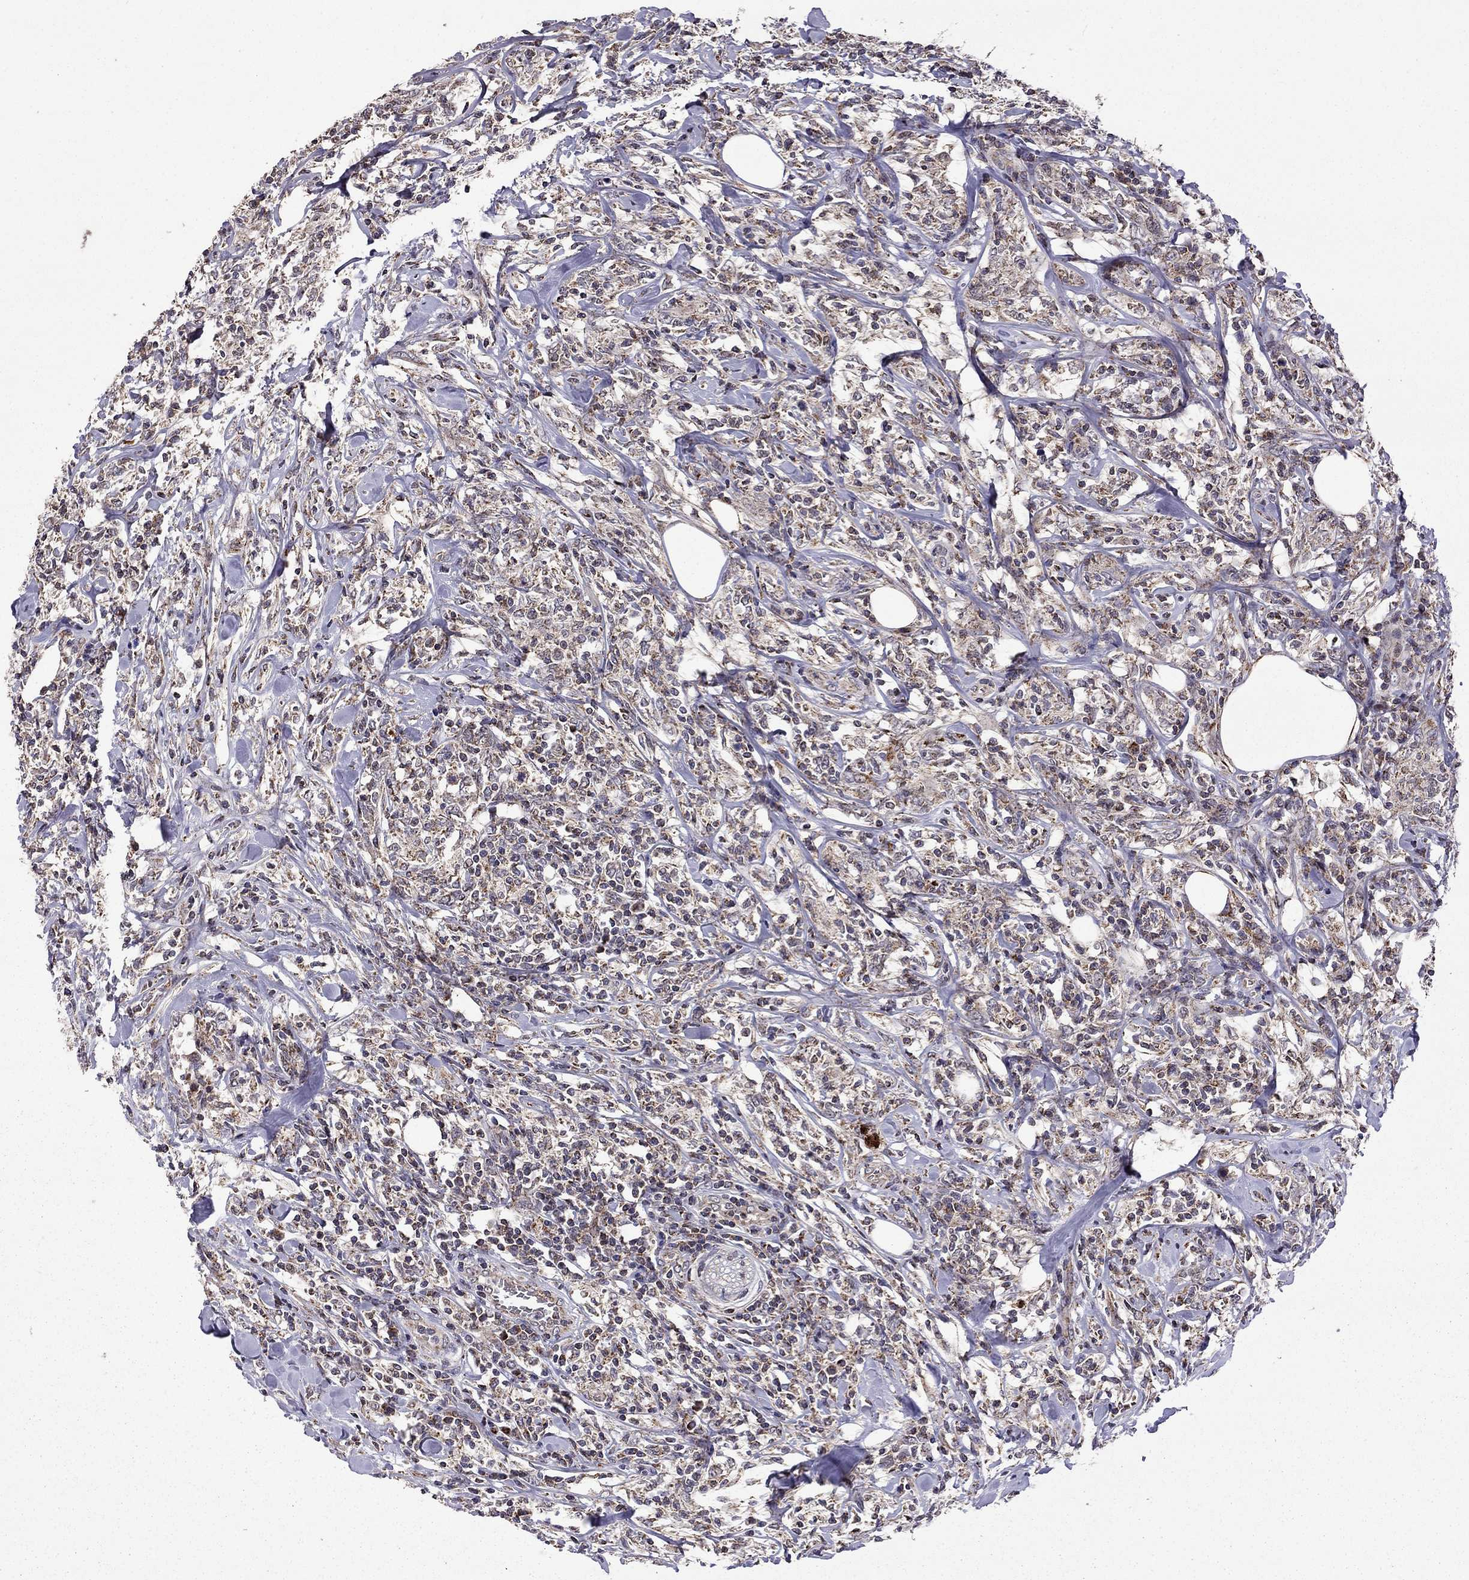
{"staining": {"intensity": "weak", "quantity": ">75%", "location": "cytoplasmic/membranous"}, "tissue": "lymphoma", "cell_type": "Tumor cells", "image_type": "cancer", "snomed": [{"axis": "morphology", "description": "Malignant lymphoma, non-Hodgkin's type, High grade"}, {"axis": "topography", "description": "Lymph node"}], "caption": "A low amount of weak cytoplasmic/membranous staining is identified in approximately >75% of tumor cells in lymphoma tissue.", "gene": "TAB2", "patient": {"sex": "female", "age": 84}}